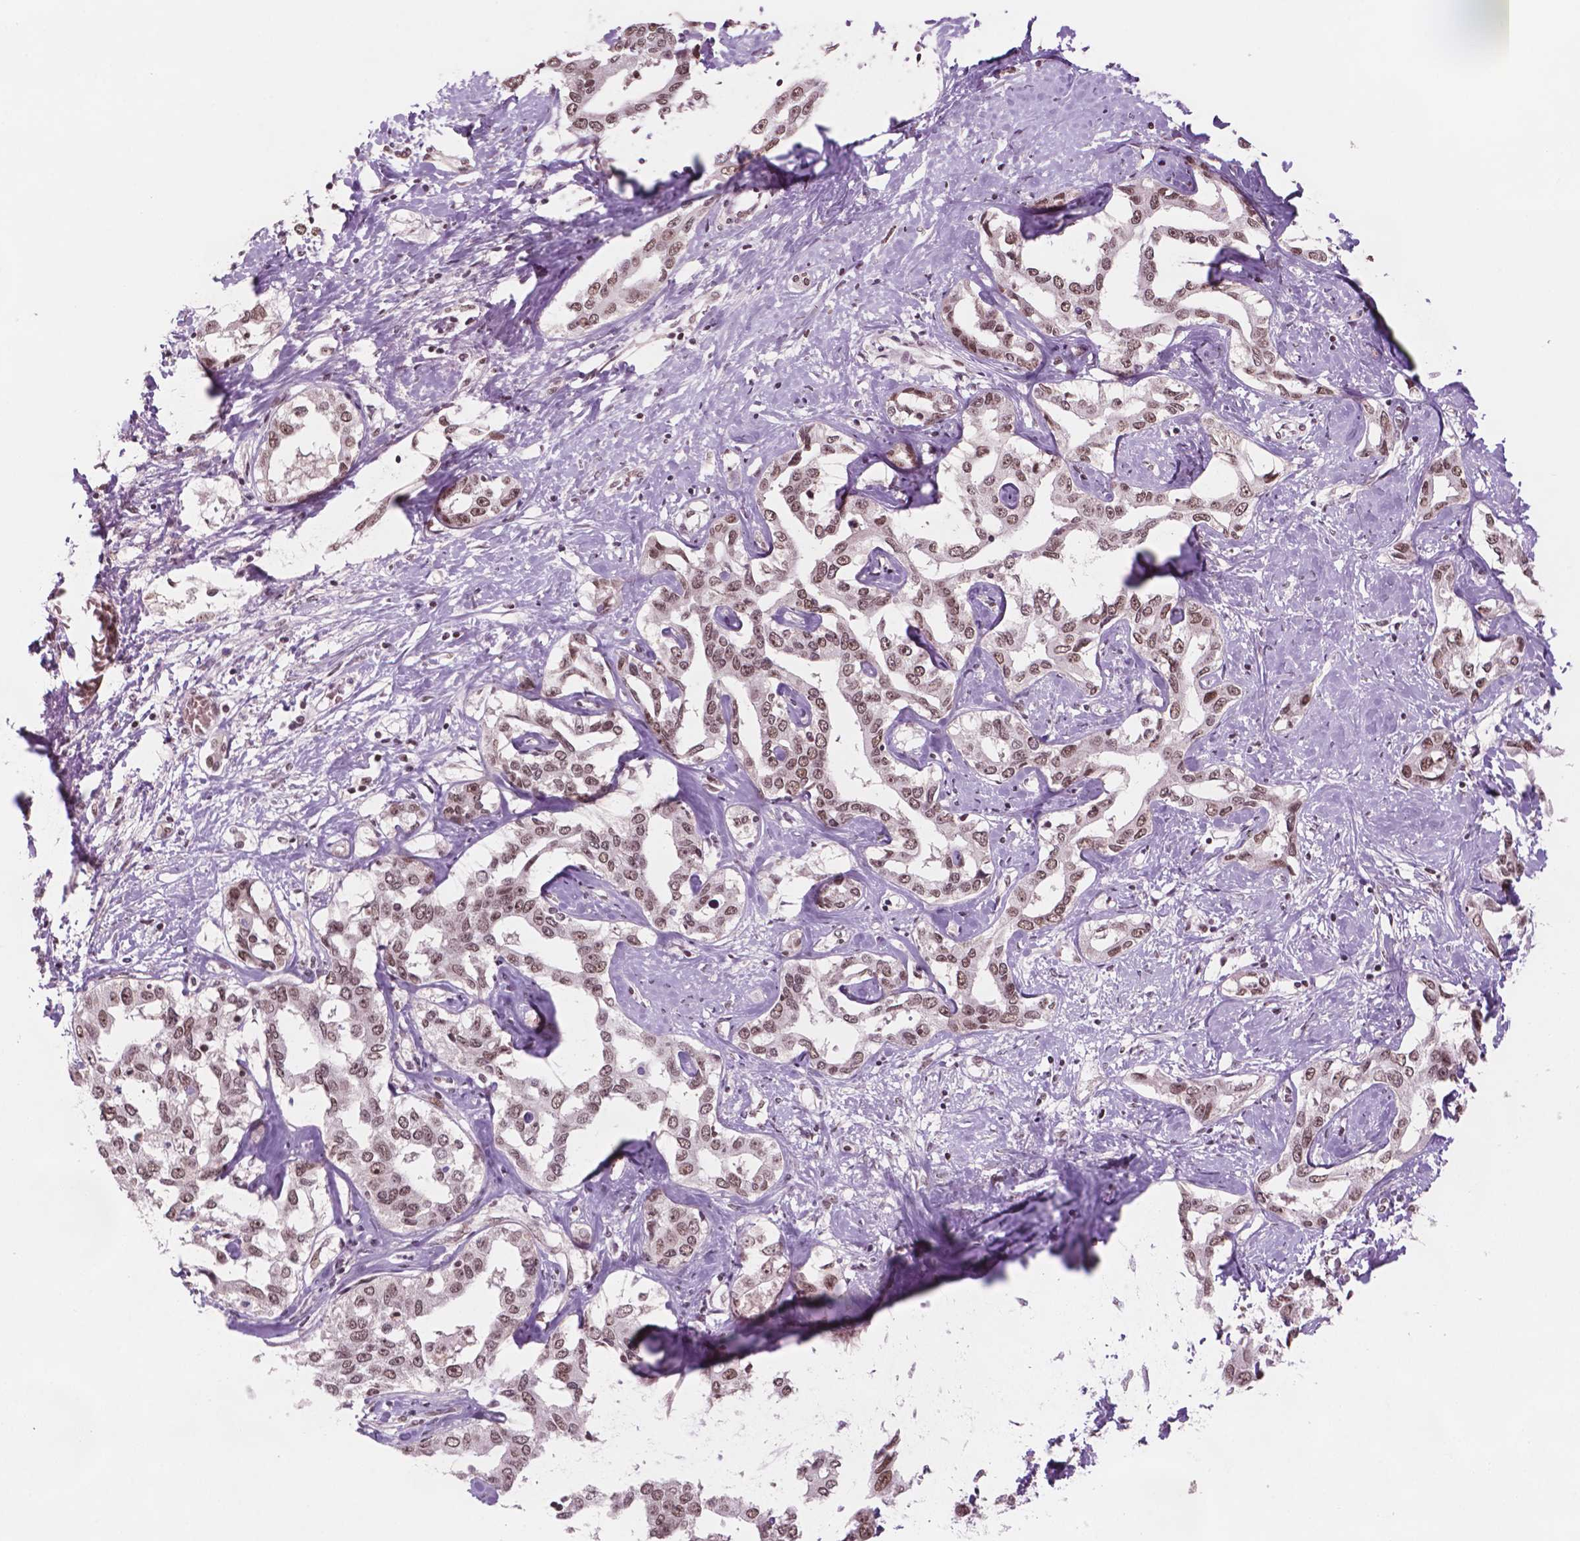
{"staining": {"intensity": "moderate", "quantity": ">75%", "location": "nuclear"}, "tissue": "liver cancer", "cell_type": "Tumor cells", "image_type": "cancer", "snomed": [{"axis": "morphology", "description": "Cholangiocarcinoma"}, {"axis": "topography", "description": "Liver"}], "caption": "Liver cancer stained for a protein exhibits moderate nuclear positivity in tumor cells.", "gene": "POLR2E", "patient": {"sex": "male", "age": 59}}